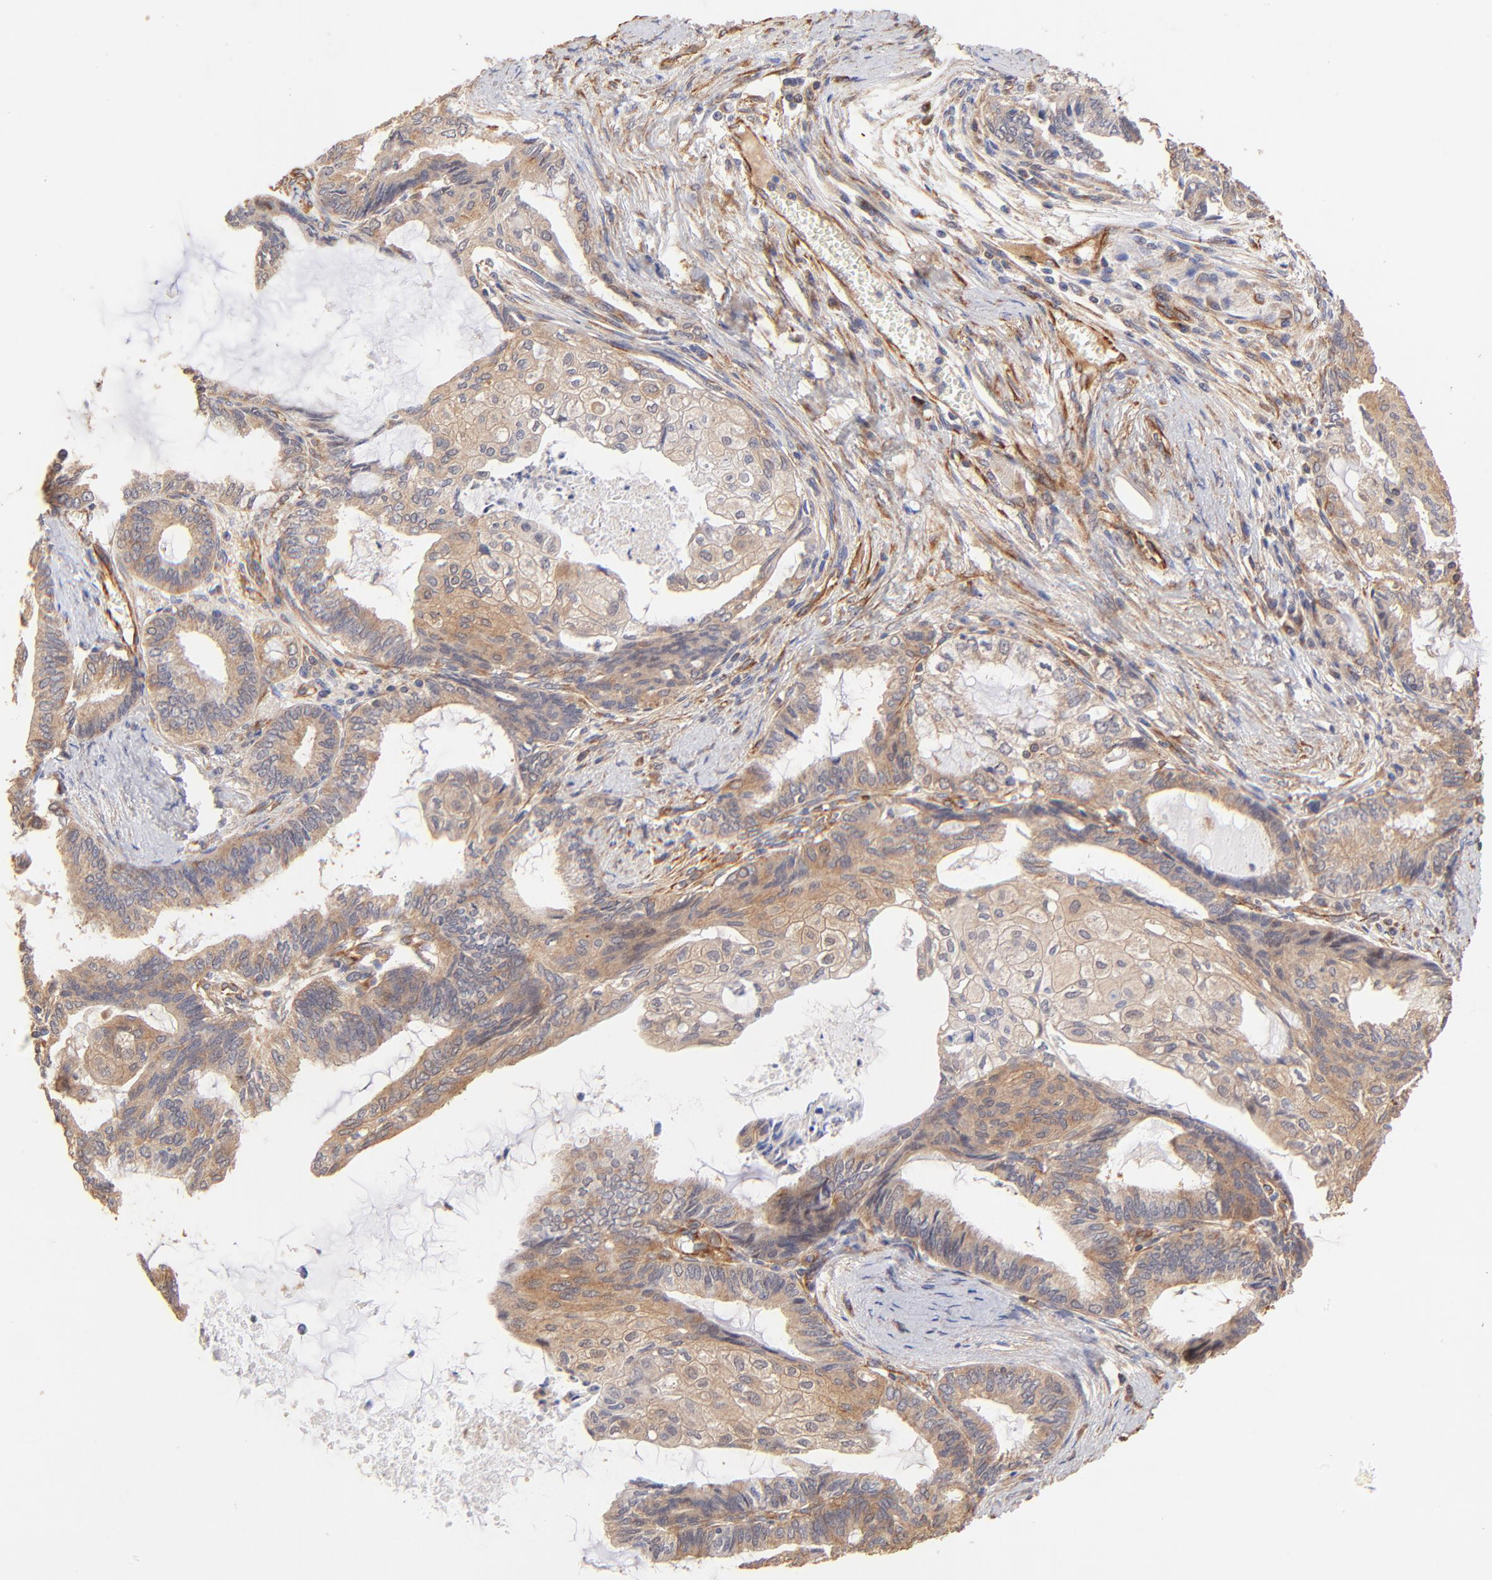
{"staining": {"intensity": "moderate", "quantity": ">75%", "location": "cytoplasmic/membranous"}, "tissue": "endometrial cancer", "cell_type": "Tumor cells", "image_type": "cancer", "snomed": [{"axis": "morphology", "description": "Adenocarcinoma, NOS"}, {"axis": "topography", "description": "Endometrium"}], "caption": "This image demonstrates immunohistochemistry (IHC) staining of endometrial cancer (adenocarcinoma), with medium moderate cytoplasmic/membranous staining in about >75% of tumor cells.", "gene": "TNFAIP3", "patient": {"sex": "female", "age": 79}}